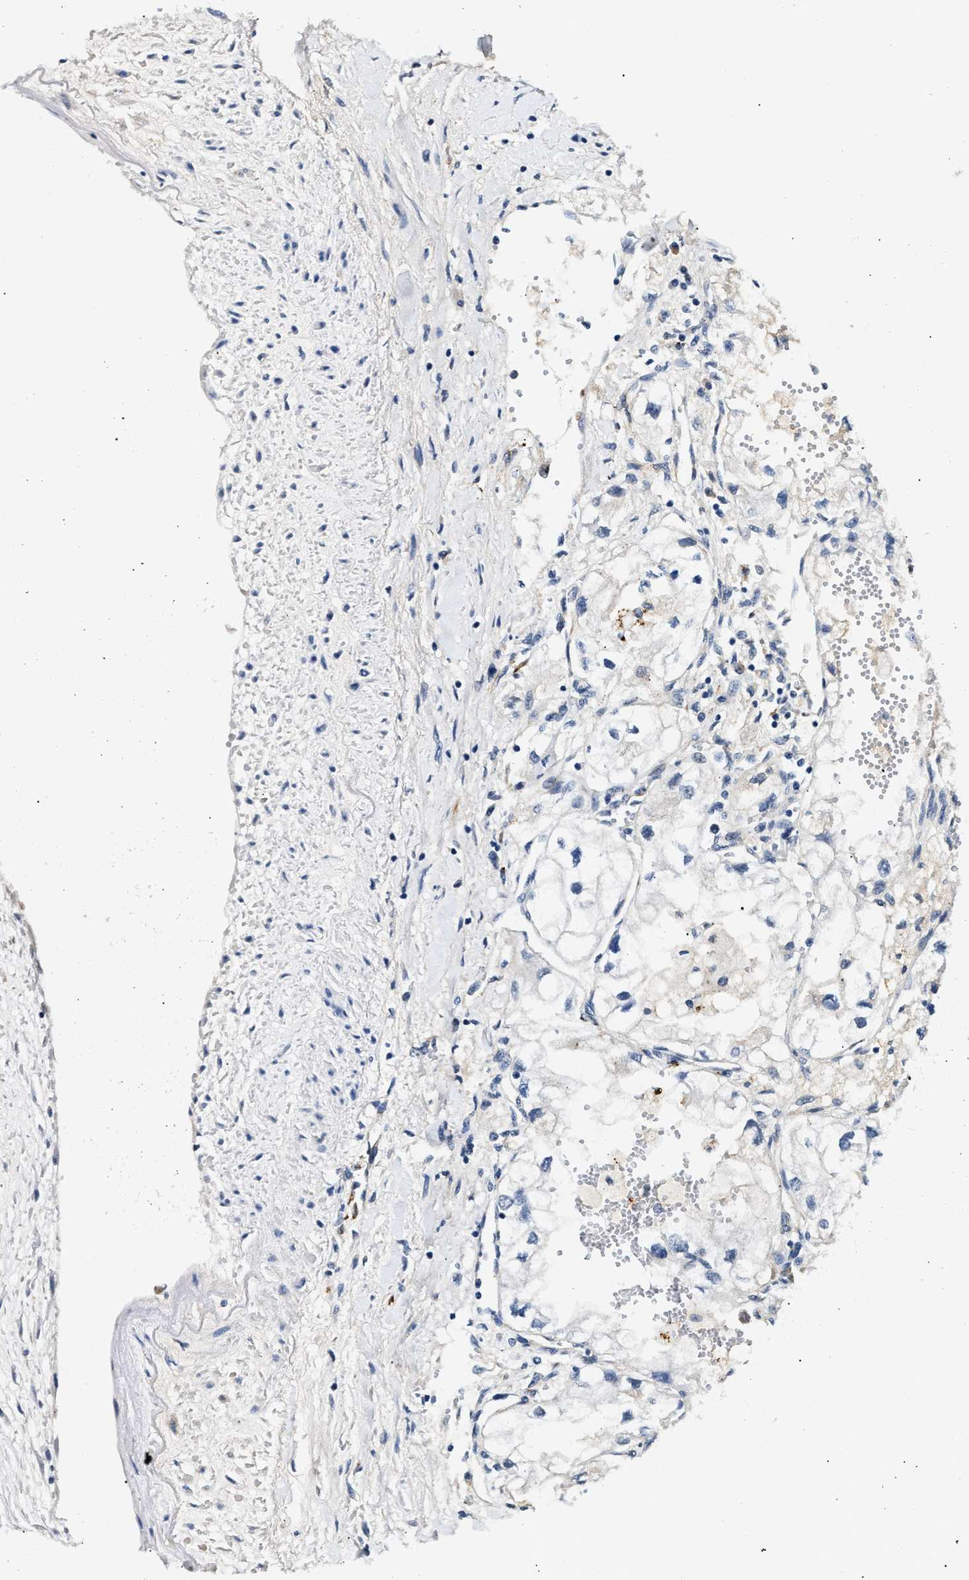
{"staining": {"intensity": "negative", "quantity": "none", "location": "none"}, "tissue": "renal cancer", "cell_type": "Tumor cells", "image_type": "cancer", "snomed": [{"axis": "morphology", "description": "Adenocarcinoma, NOS"}, {"axis": "topography", "description": "Kidney"}], "caption": "Tumor cells are negative for brown protein staining in renal adenocarcinoma.", "gene": "MED22", "patient": {"sex": "female", "age": 70}}